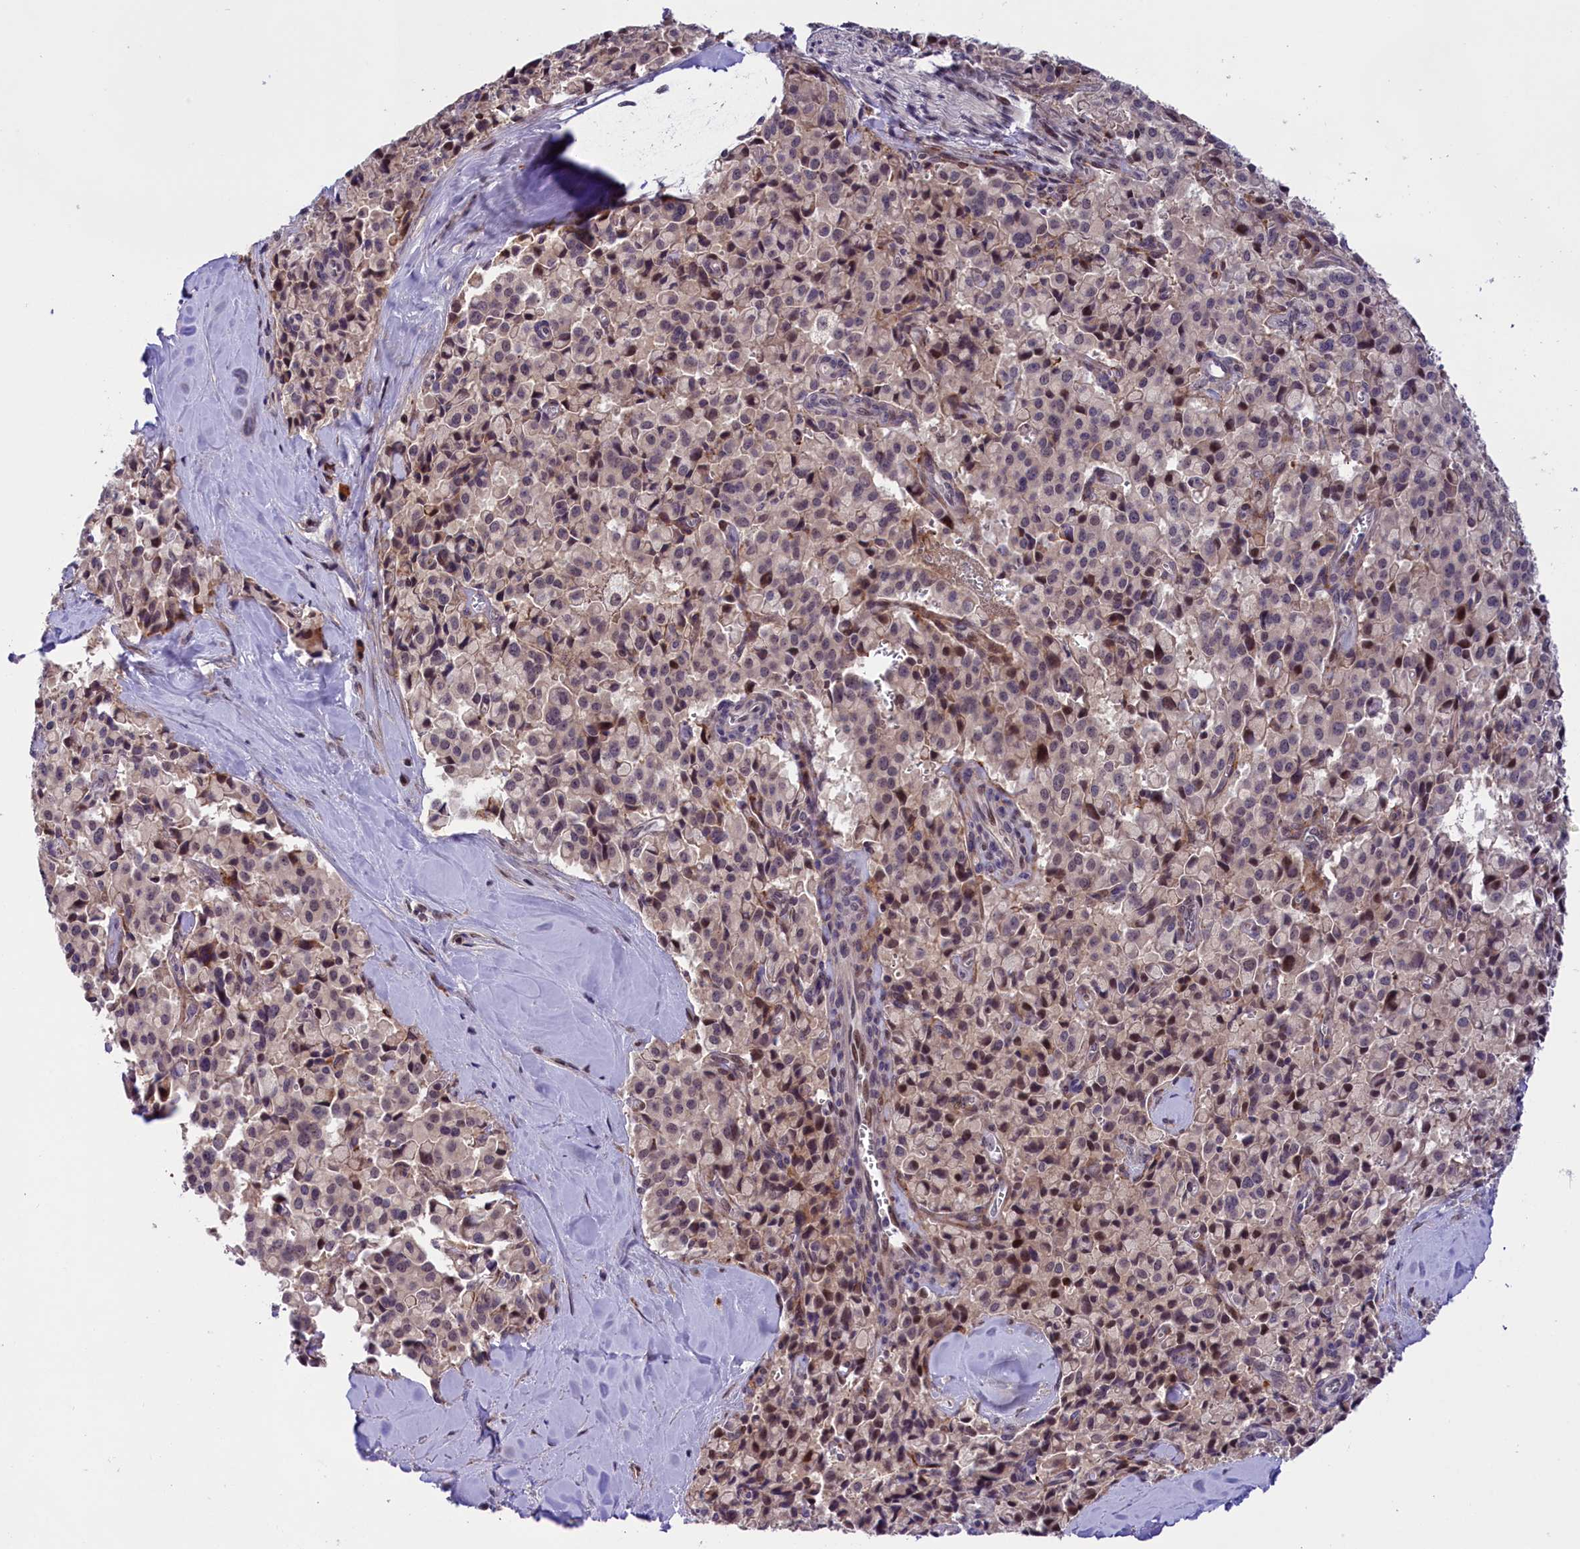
{"staining": {"intensity": "weak", "quantity": "25%-75%", "location": "nuclear"}, "tissue": "pancreatic cancer", "cell_type": "Tumor cells", "image_type": "cancer", "snomed": [{"axis": "morphology", "description": "Adenocarcinoma, NOS"}, {"axis": "topography", "description": "Pancreas"}], "caption": "A histopathology image showing weak nuclear staining in about 25%-75% of tumor cells in pancreatic adenocarcinoma, as visualized by brown immunohistochemical staining.", "gene": "FBXO45", "patient": {"sex": "male", "age": 65}}